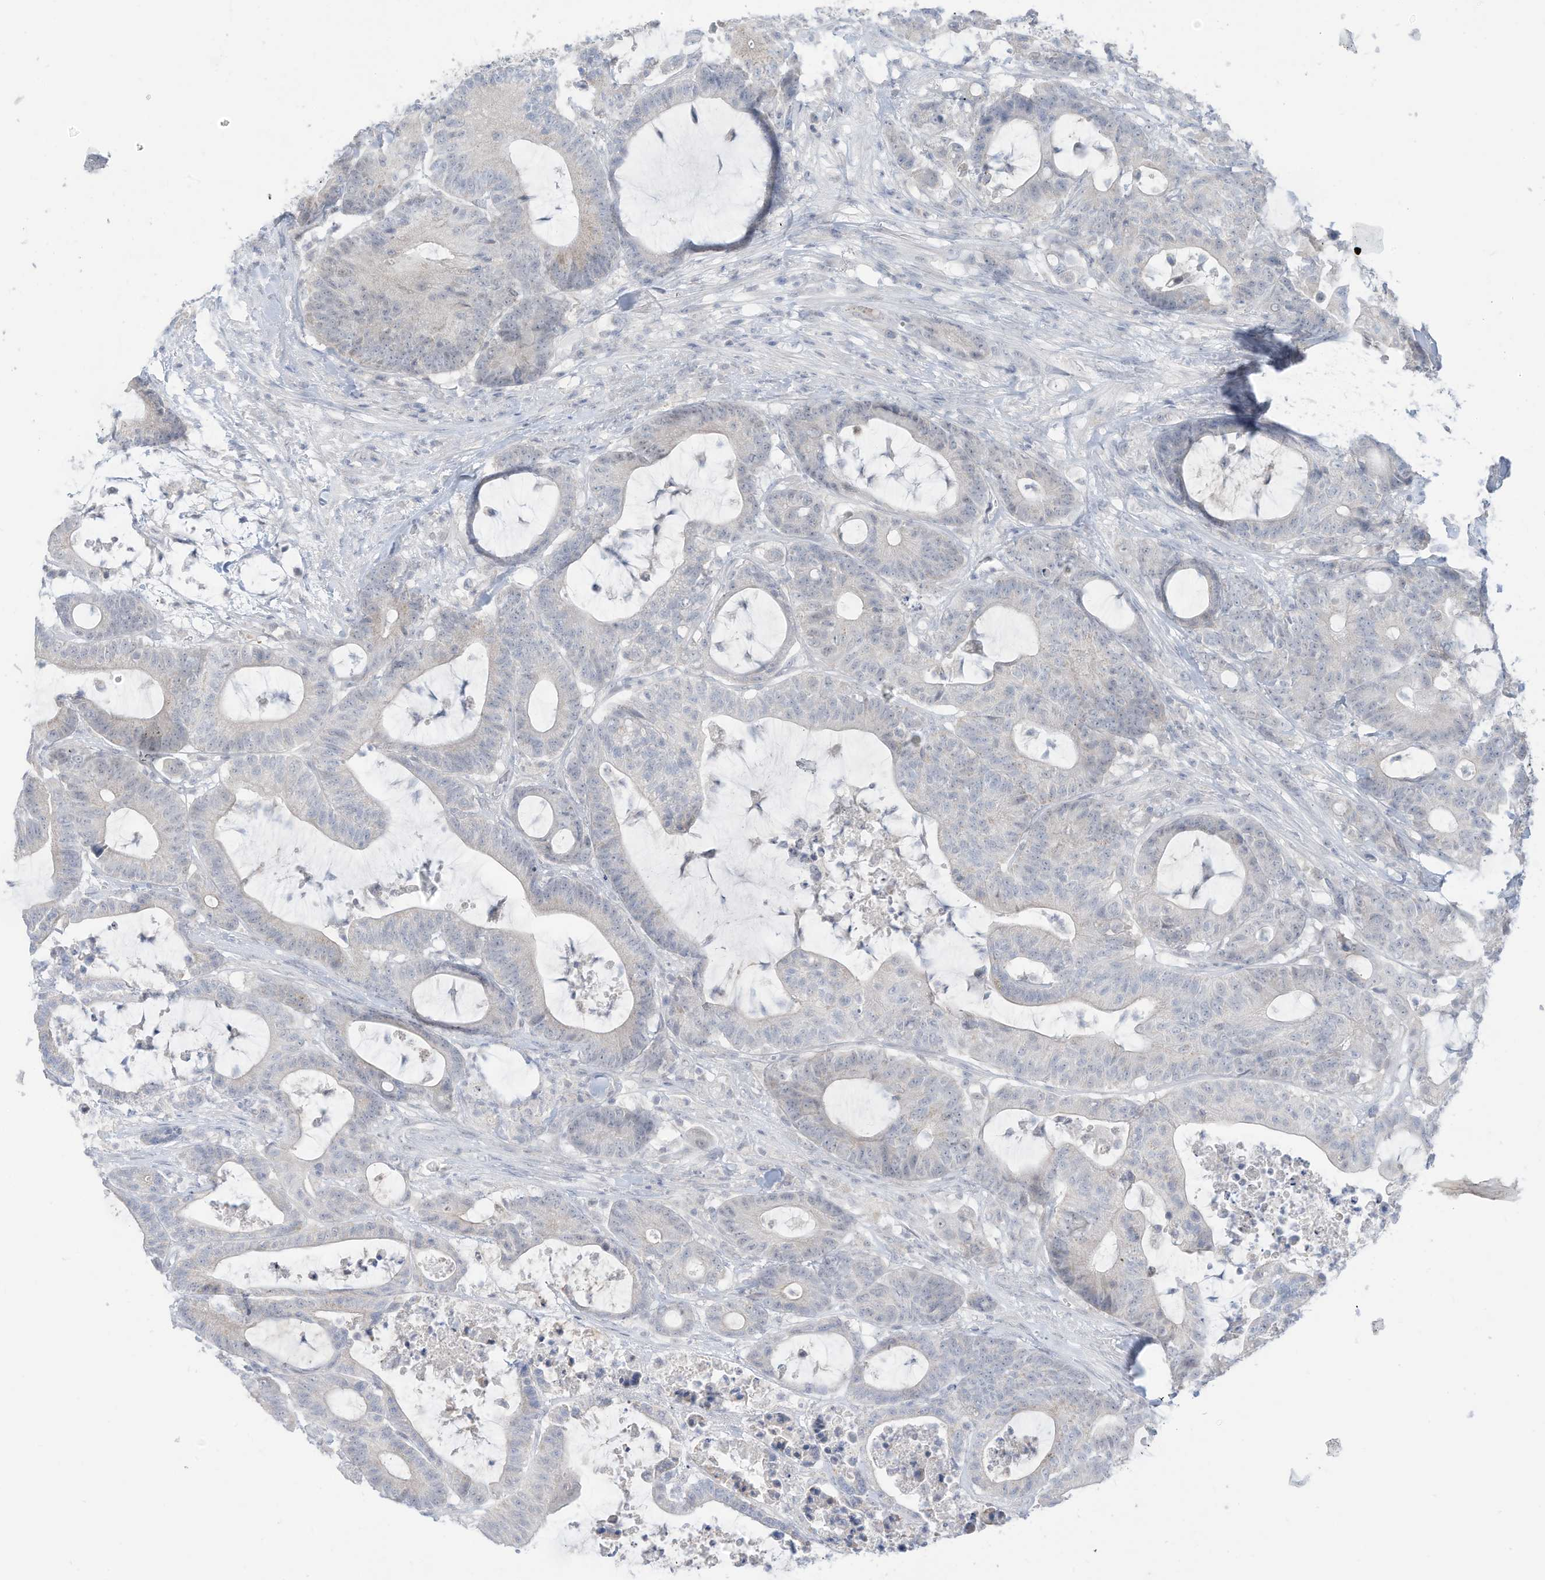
{"staining": {"intensity": "negative", "quantity": "none", "location": "none"}, "tissue": "colorectal cancer", "cell_type": "Tumor cells", "image_type": "cancer", "snomed": [{"axis": "morphology", "description": "Adenocarcinoma, NOS"}, {"axis": "topography", "description": "Colon"}], "caption": "Immunohistochemistry (IHC) of colorectal adenocarcinoma reveals no staining in tumor cells.", "gene": "OGT", "patient": {"sex": "female", "age": 84}}